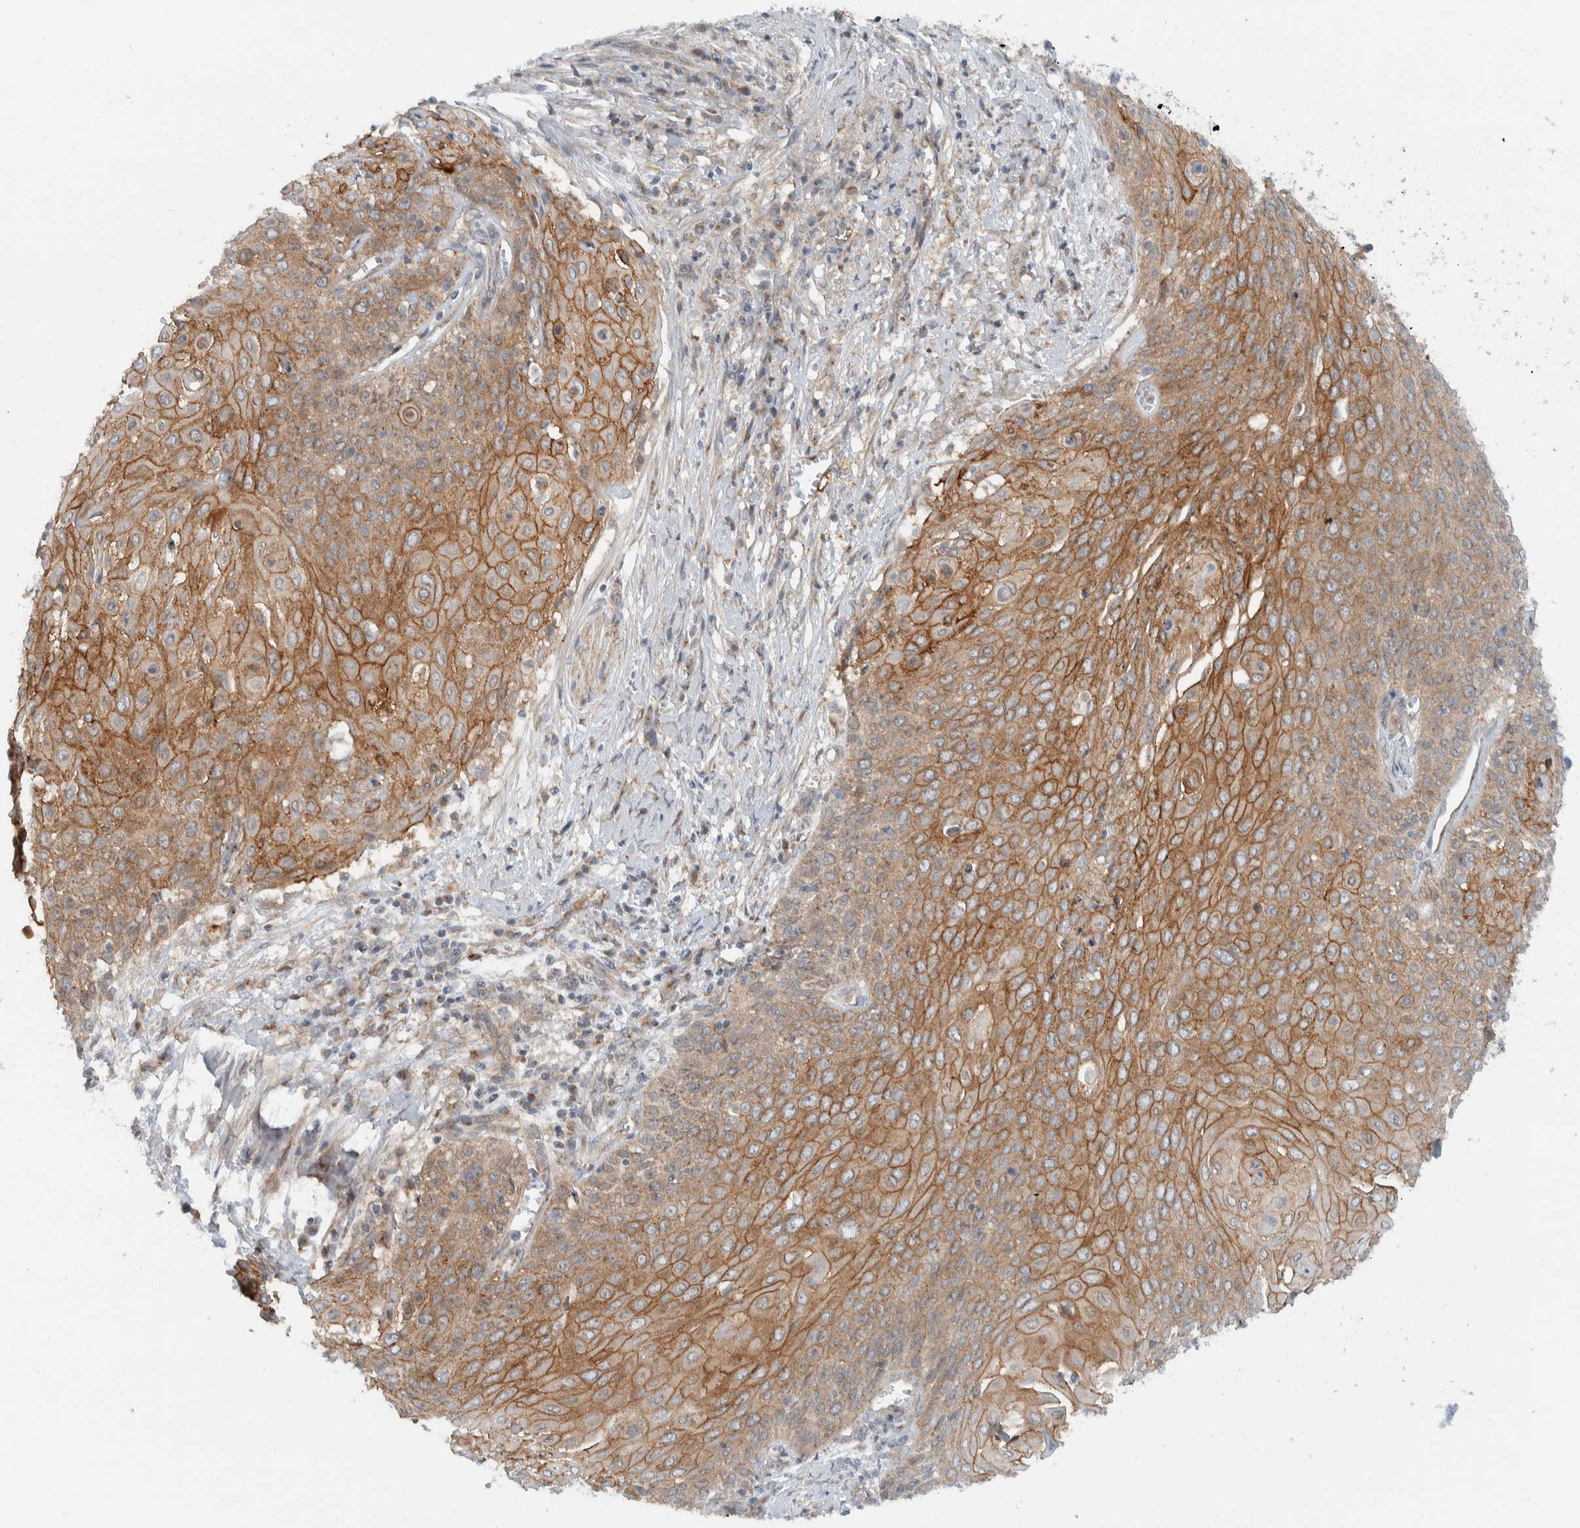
{"staining": {"intensity": "moderate", "quantity": ">75%", "location": "cytoplasmic/membranous"}, "tissue": "cervical cancer", "cell_type": "Tumor cells", "image_type": "cancer", "snomed": [{"axis": "morphology", "description": "Squamous cell carcinoma, NOS"}, {"axis": "topography", "description": "Cervix"}], "caption": "Immunohistochemistry (DAB (3,3'-diaminobenzidine)) staining of cervical squamous cell carcinoma shows moderate cytoplasmic/membranous protein positivity in about >75% of tumor cells. (Stains: DAB in brown, nuclei in blue, Microscopy: brightfield microscopy at high magnification).", "gene": "RERE", "patient": {"sex": "female", "age": 39}}